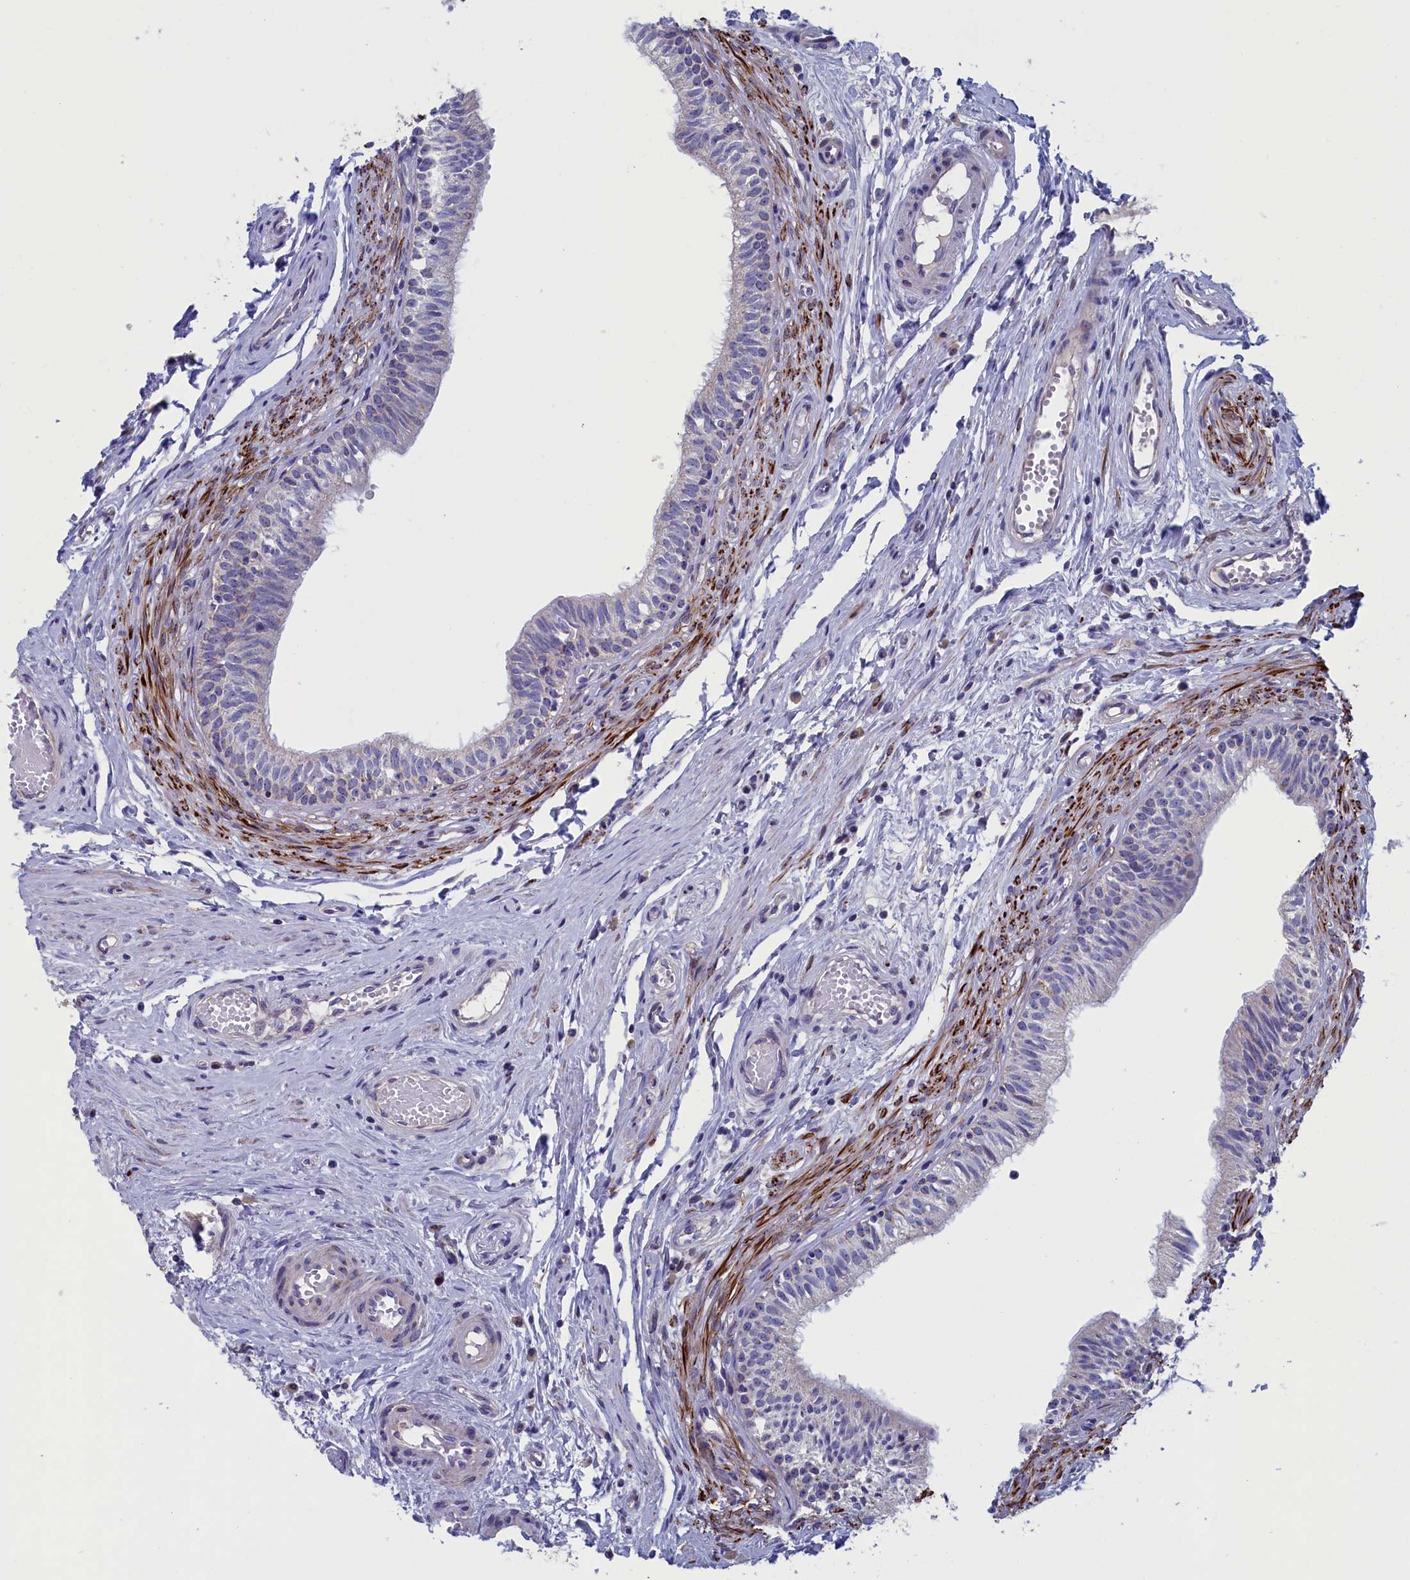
{"staining": {"intensity": "negative", "quantity": "none", "location": "none"}, "tissue": "epididymis", "cell_type": "Glandular cells", "image_type": "normal", "snomed": [{"axis": "morphology", "description": "Normal tissue, NOS"}, {"axis": "topography", "description": "Epididymis, spermatic cord, NOS"}], "caption": "Protein analysis of normal epididymis displays no significant staining in glandular cells.", "gene": "NIBAN3", "patient": {"sex": "male", "age": 22}}